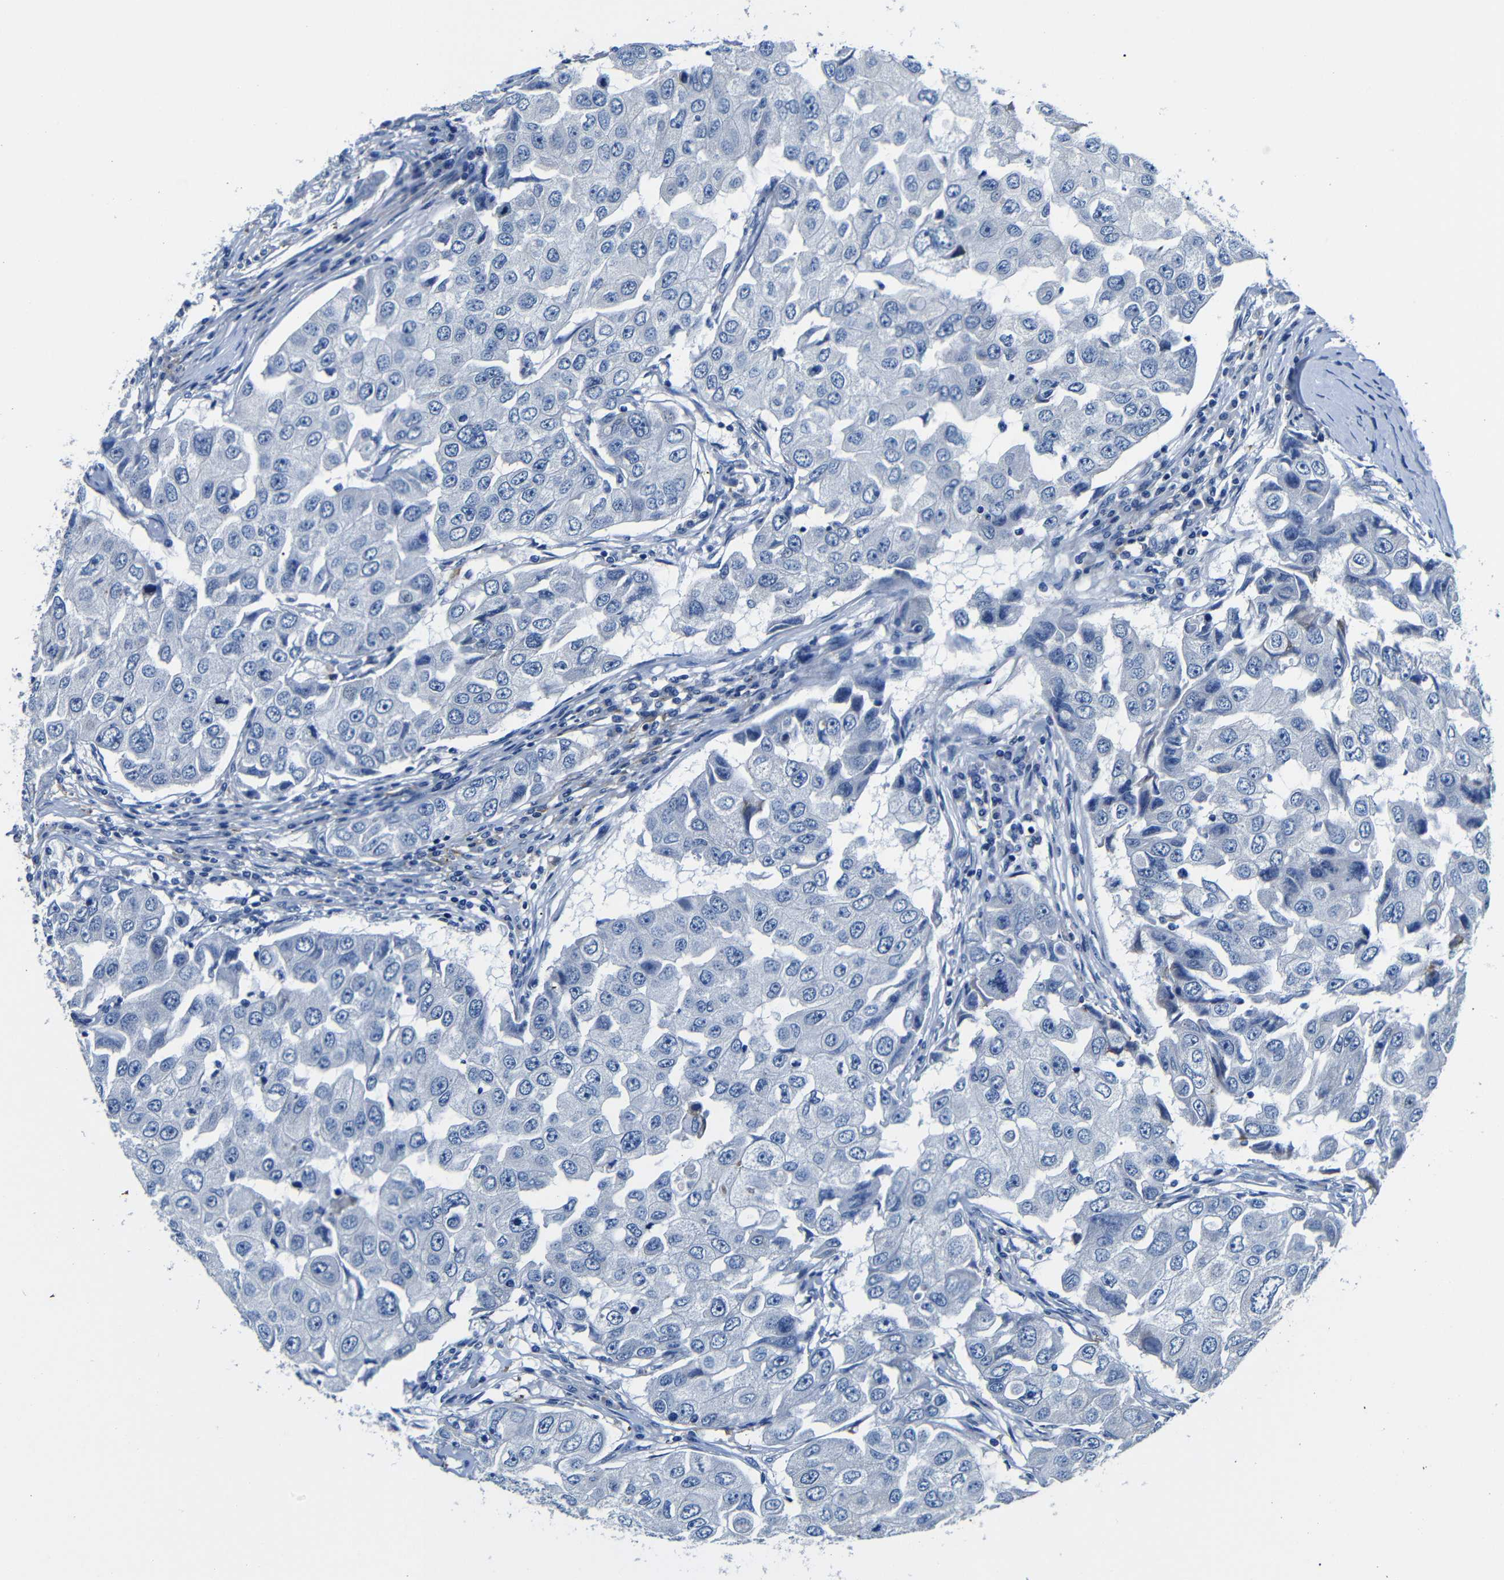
{"staining": {"intensity": "negative", "quantity": "none", "location": "none"}, "tissue": "breast cancer", "cell_type": "Tumor cells", "image_type": "cancer", "snomed": [{"axis": "morphology", "description": "Duct carcinoma"}, {"axis": "topography", "description": "Breast"}], "caption": "A photomicrograph of human infiltrating ductal carcinoma (breast) is negative for staining in tumor cells. (Stains: DAB immunohistochemistry with hematoxylin counter stain, Microscopy: brightfield microscopy at high magnification).", "gene": "TNFAIP1", "patient": {"sex": "female", "age": 27}}